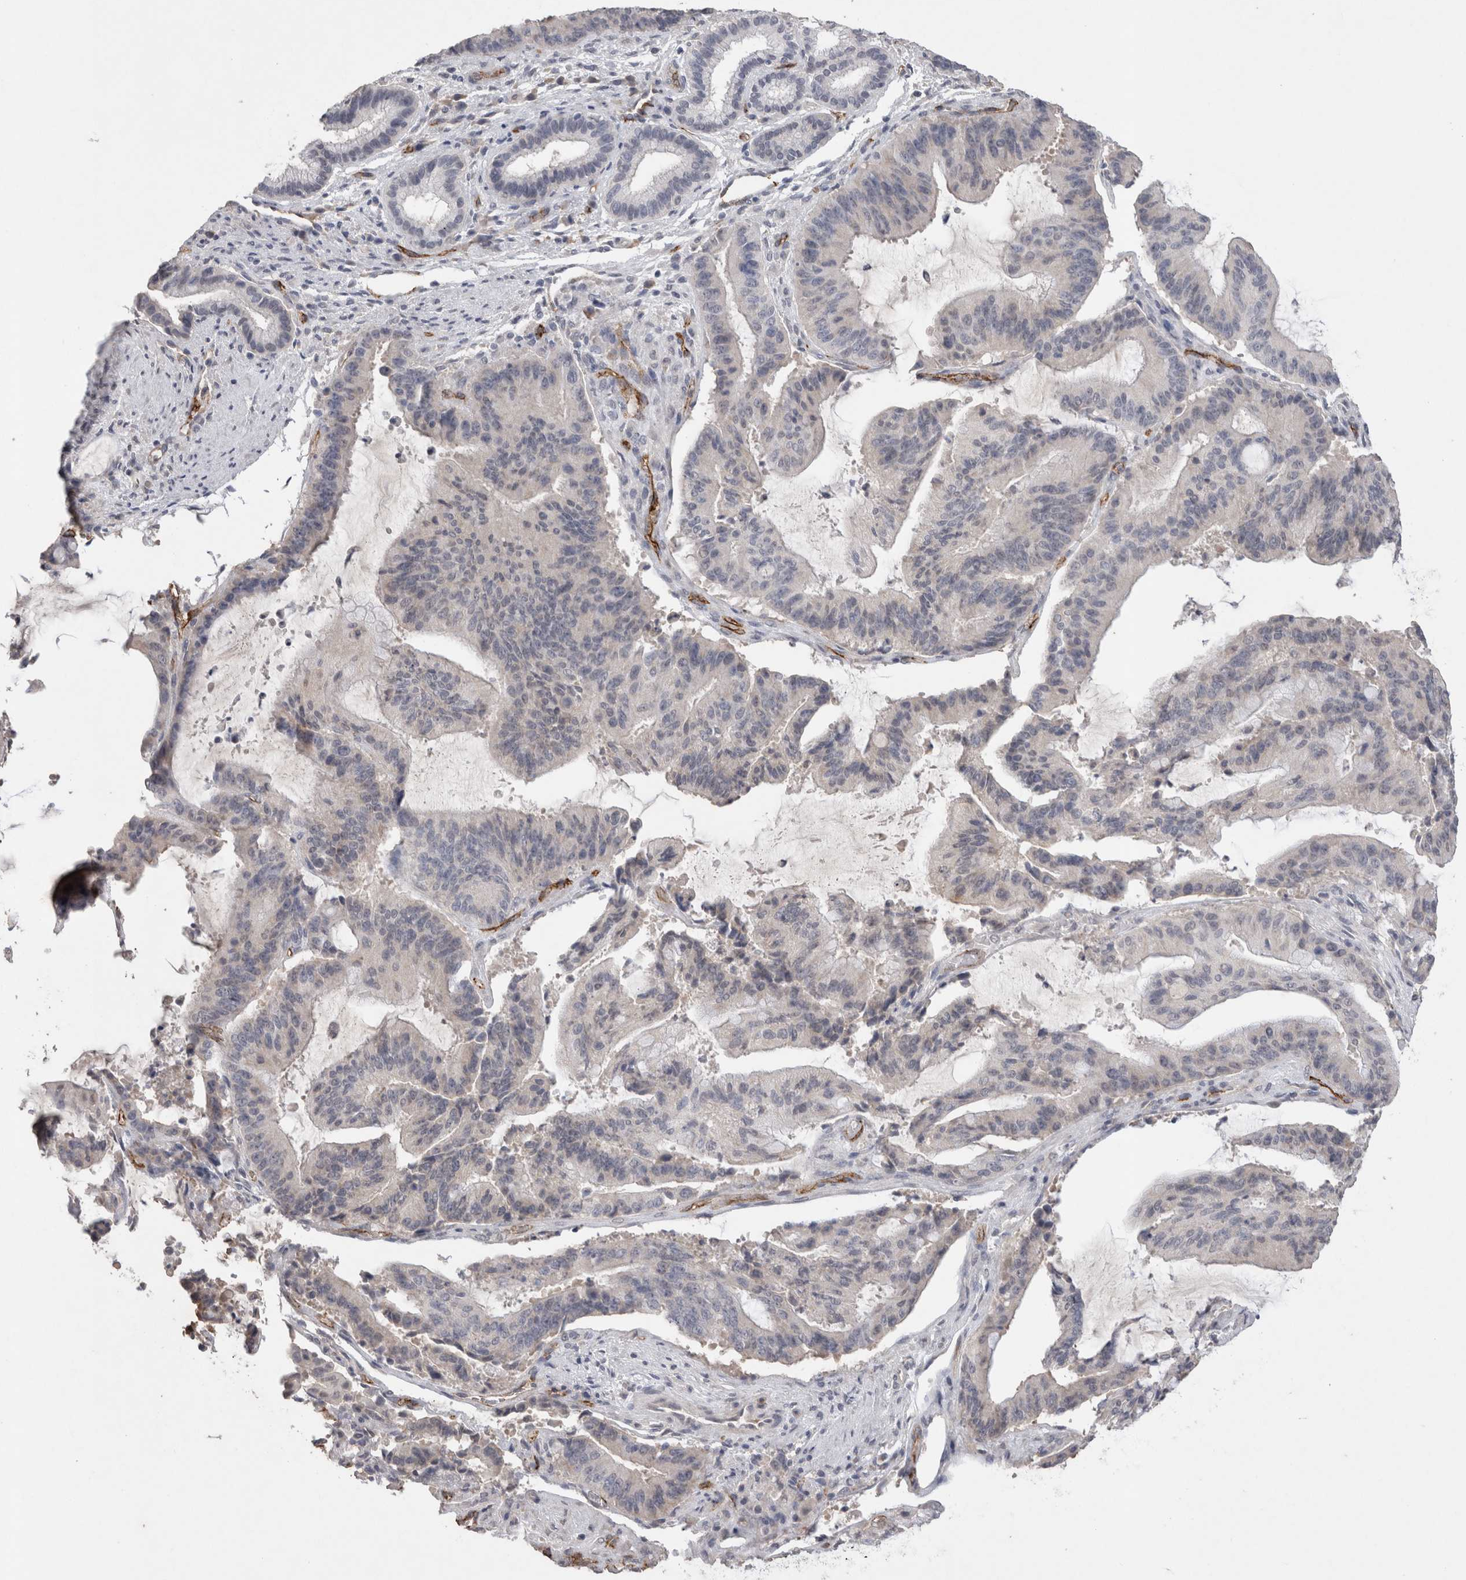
{"staining": {"intensity": "negative", "quantity": "none", "location": "none"}, "tissue": "liver cancer", "cell_type": "Tumor cells", "image_type": "cancer", "snomed": [{"axis": "morphology", "description": "Normal tissue, NOS"}, {"axis": "morphology", "description": "Cholangiocarcinoma"}, {"axis": "topography", "description": "Liver"}, {"axis": "topography", "description": "Peripheral nerve tissue"}], "caption": "A high-resolution histopathology image shows immunohistochemistry staining of cholangiocarcinoma (liver), which exhibits no significant expression in tumor cells.", "gene": "CDH13", "patient": {"sex": "female", "age": 73}}